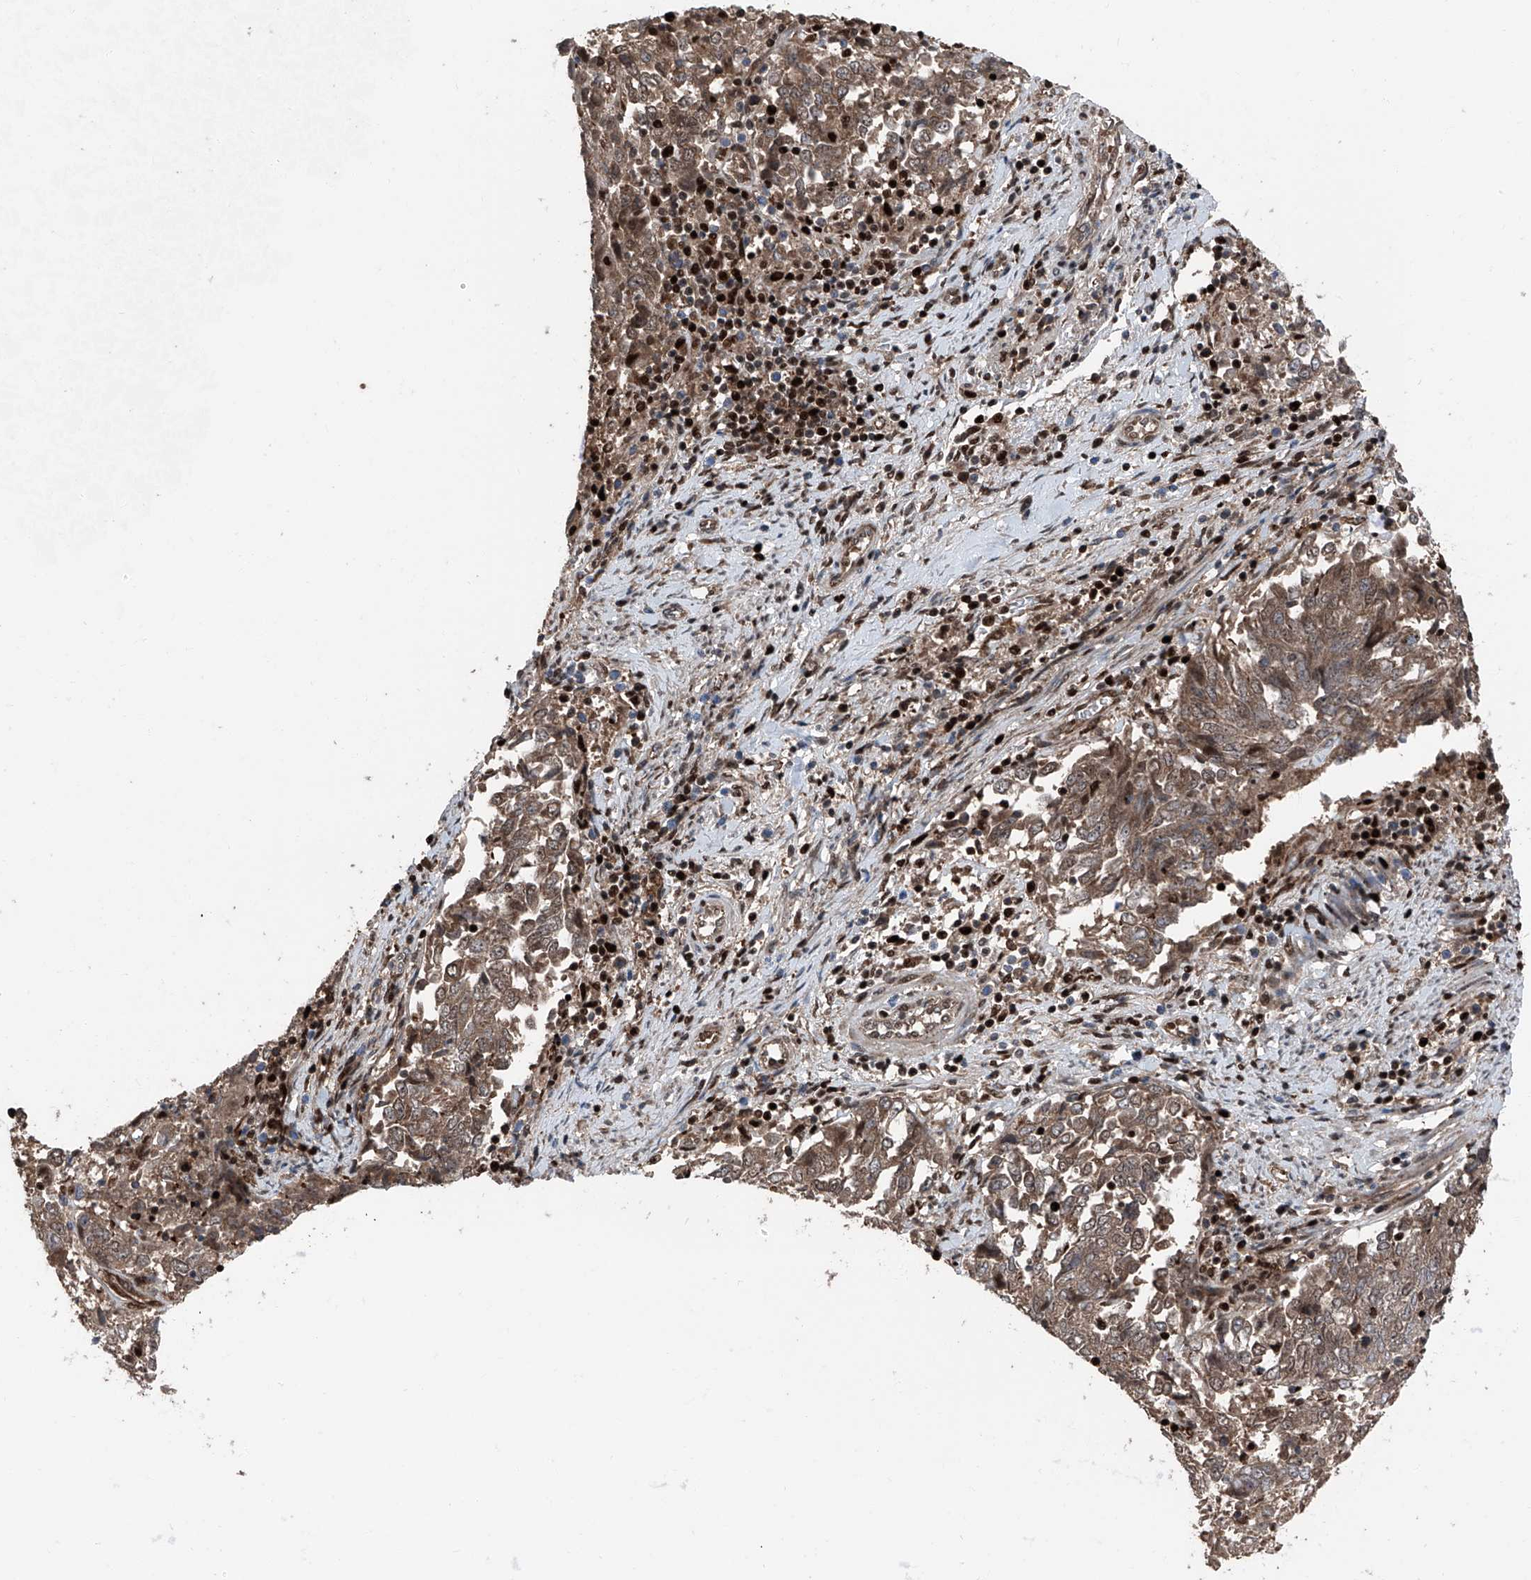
{"staining": {"intensity": "moderate", "quantity": ">75%", "location": "cytoplasmic/membranous"}, "tissue": "endometrial cancer", "cell_type": "Tumor cells", "image_type": "cancer", "snomed": [{"axis": "morphology", "description": "Adenocarcinoma, NOS"}, {"axis": "topography", "description": "Endometrium"}], "caption": "Endometrial adenocarcinoma tissue demonstrates moderate cytoplasmic/membranous staining in approximately >75% of tumor cells The protein is shown in brown color, while the nuclei are stained blue.", "gene": "FKBP5", "patient": {"sex": "female", "age": 80}}